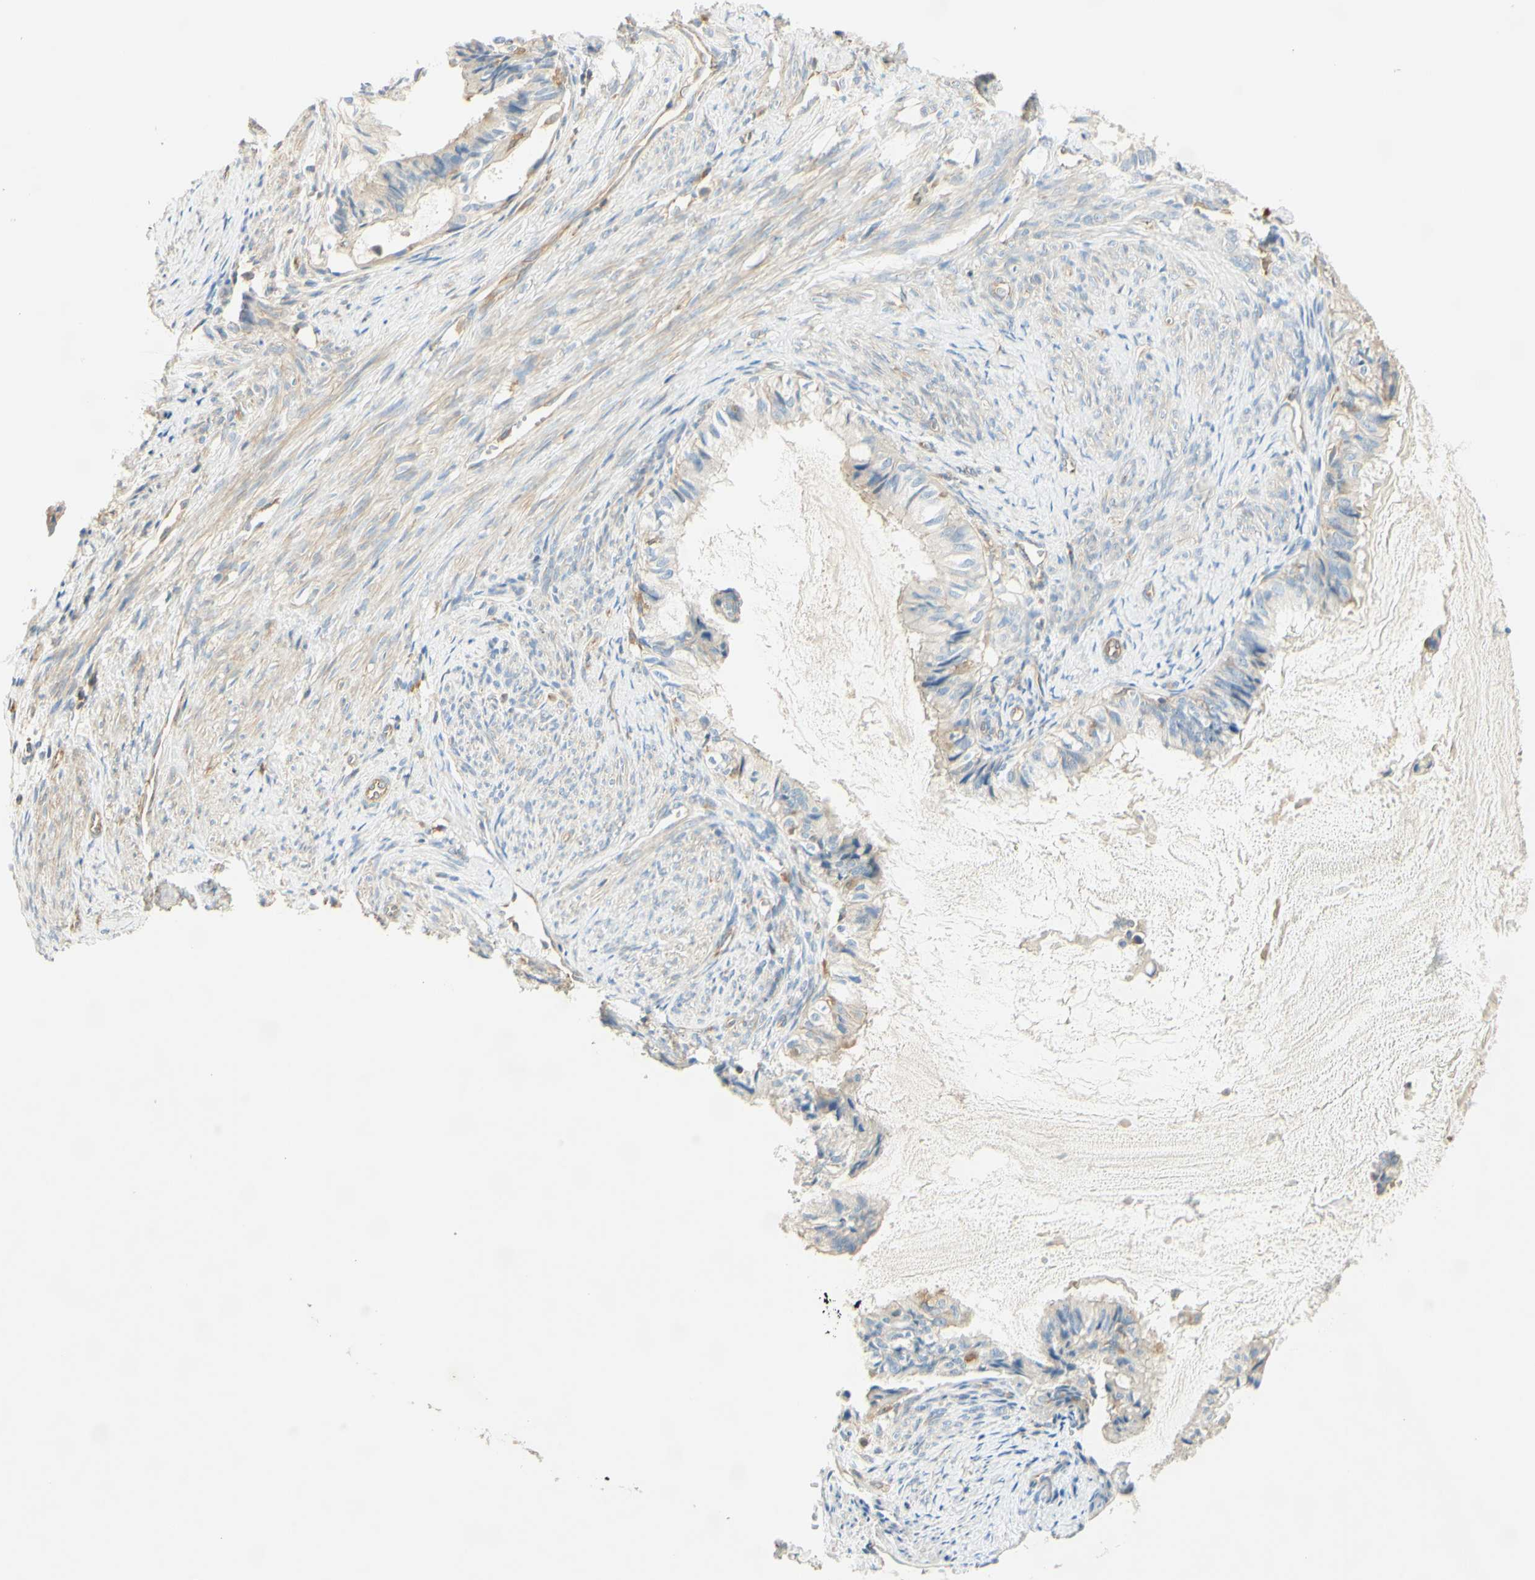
{"staining": {"intensity": "weak", "quantity": "<25%", "location": "cytoplasmic/membranous"}, "tissue": "cervical cancer", "cell_type": "Tumor cells", "image_type": "cancer", "snomed": [{"axis": "morphology", "description": "Normal tissue, NOS"}, {"axis": "morphology", "description": "Adenocarcinoma, NOS"}, {"axis": "topography", "description": "Cervix"}, {"axis": "topography", "description": "Endometrium"}], "caption": "DAB immunohistochemical staining of human adenocarcinoma (cervical) exhibits no significant staining in tumor cells.", "gene": "IKBKG", "patient": {"sex": "female", "age": 86}}